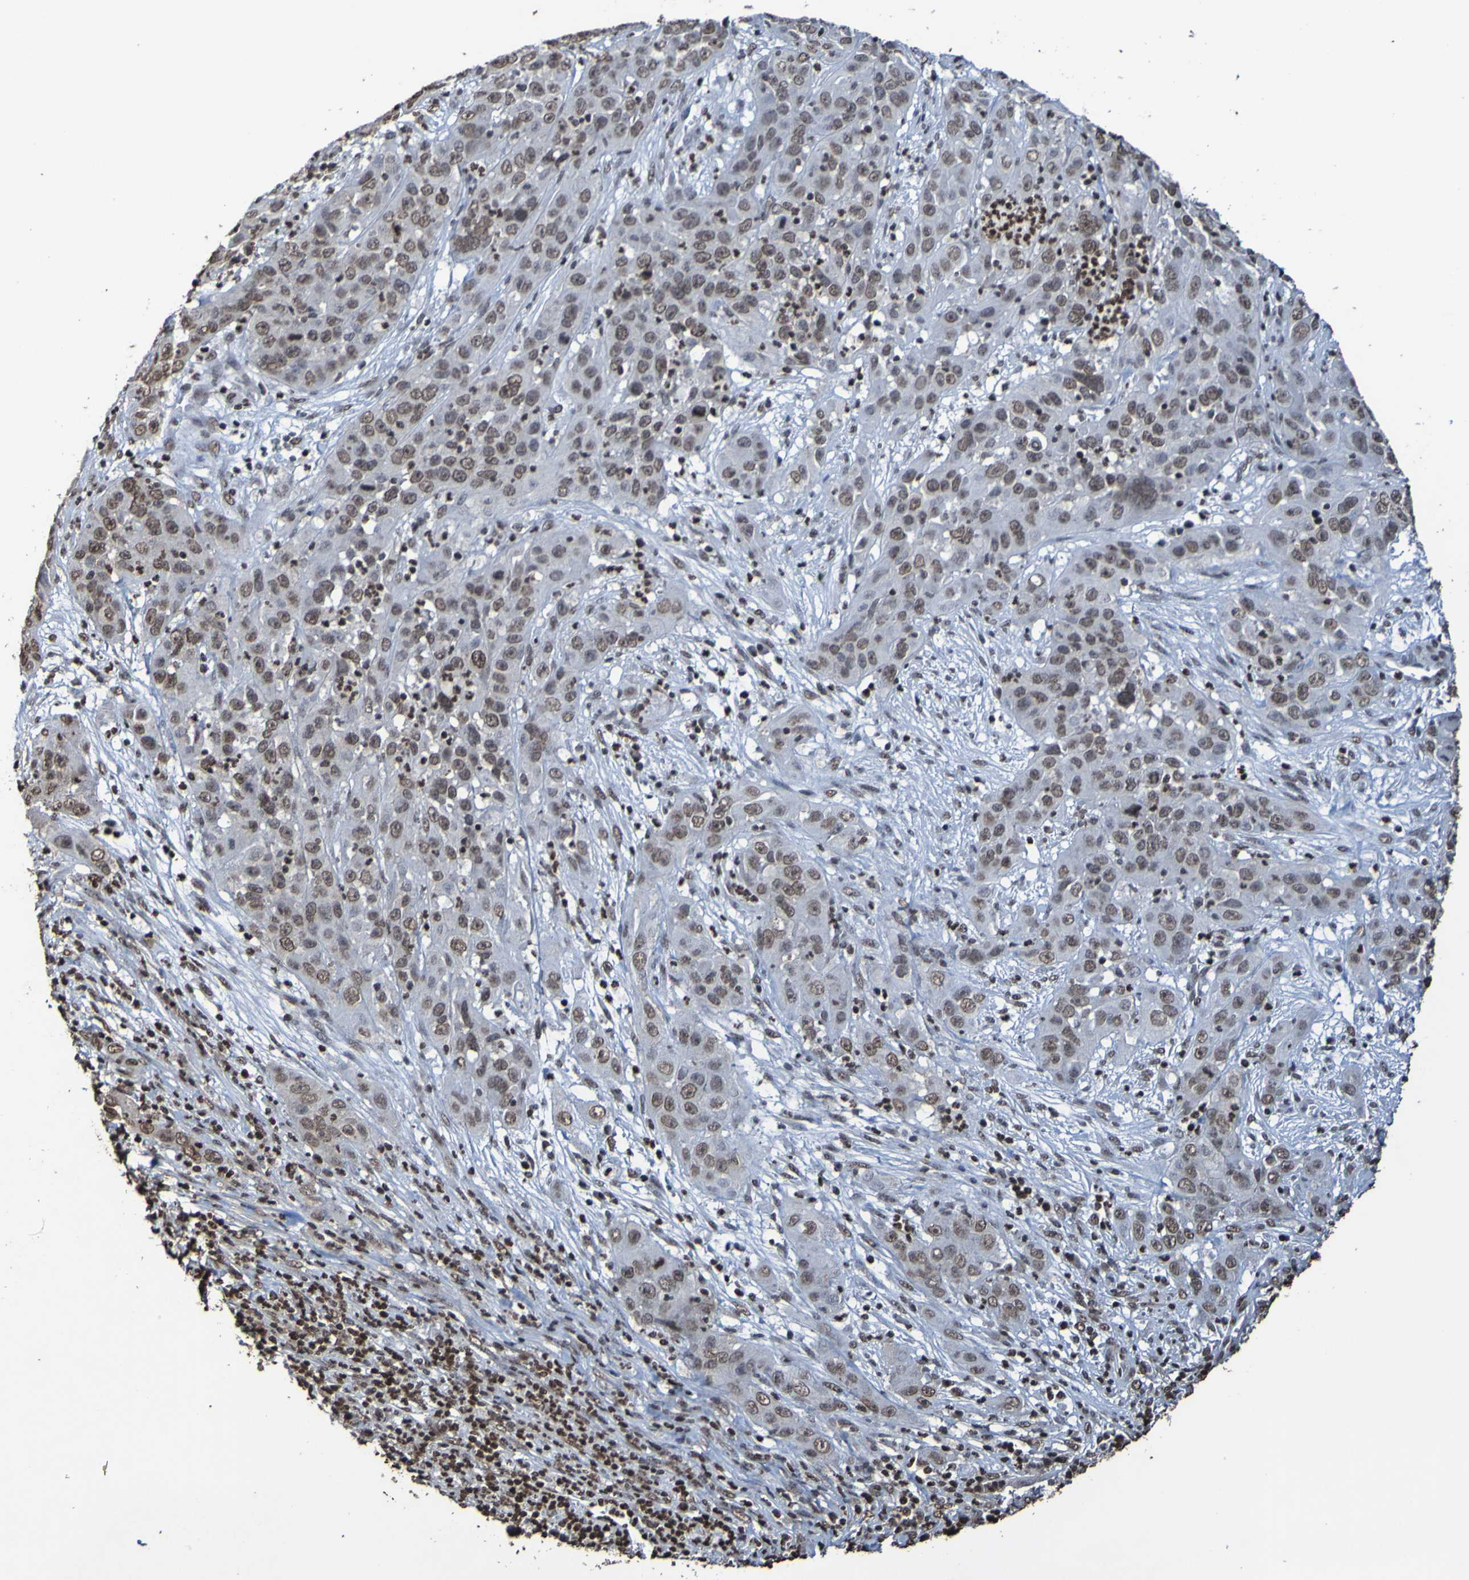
{"staining": {"intensity": "weak", "quantity": ">75%", "location": "nuclear"}, "tissue": "cervical cancer", "cell_type": "Tumor cells", "image_type": "cancer", "snomed": [{"axis": "morphology", "description": "Squamous cell carcinoma, NOS"}, {"axis": "topography", "description": "Cervix"}], "caption": "Brown immunohistochemical staining in human squamous cell carcinoma (cervical) shows weak nuclear staining in approximately >75% of tumor cells. The protein is stained brown, and the nuclei are stained in blue (DAB IHC with brightfield microscopy, high magnification).", "gene": "GFI1", "patient": {"sex": "female", "age": 32}}